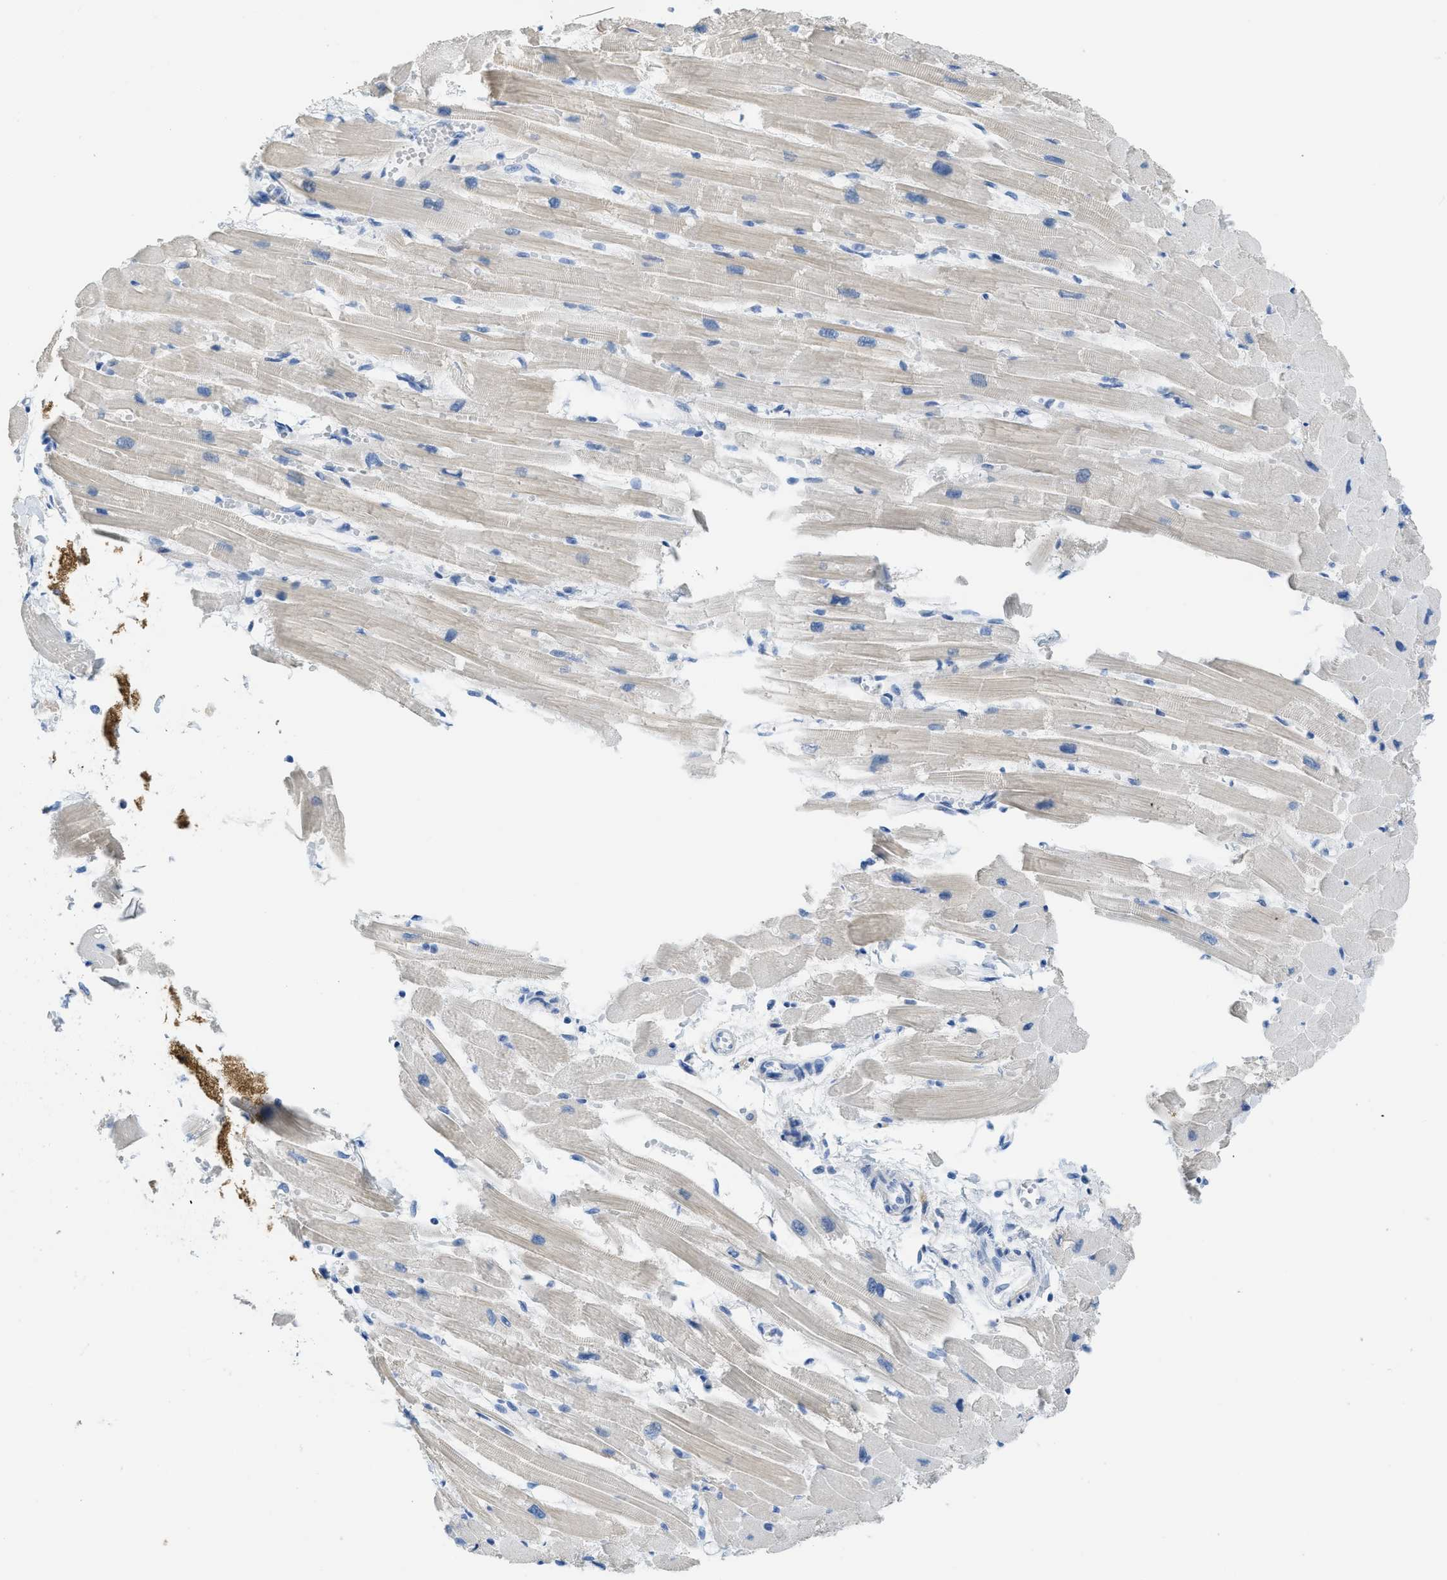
{"staining": {"intensity": "moderate", "quantity": "<25%", "location": "cytoplasmic/membranous"}, "tissue": "heart muscle", "cell_type": "Cardiomyocytes", "image_type": "normal", "snomed": [{"axis": "morphology", "description": "Normal tissue, NOS"}, {"axis": "topography", "description": "Heart"}], "caption": "A low amount of moderate cytoplasmic/membranous expression is present in about <25% of cardiomyocytes in unremarkable heart muscle.", "gene": "CNNM4", "patient": {"sex": "female", "age": 54}}